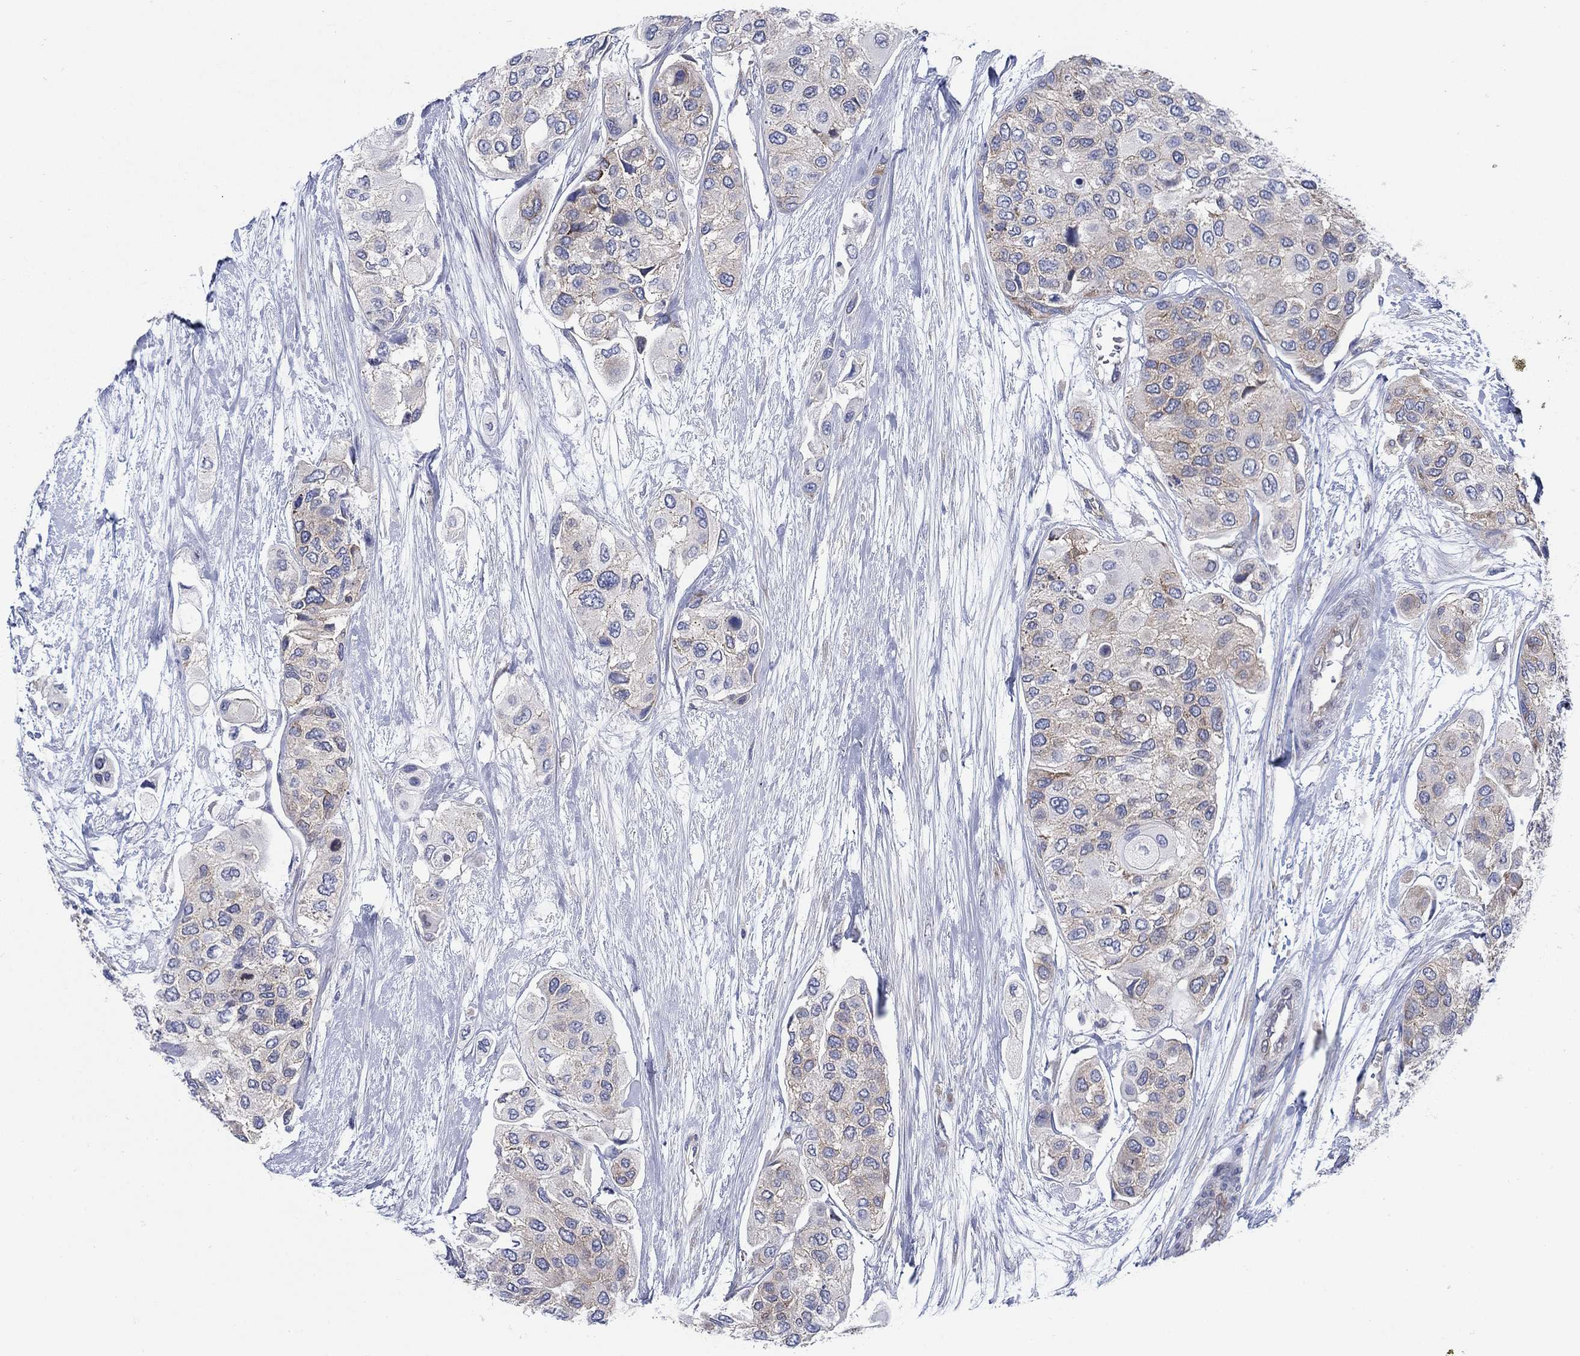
{"staining": {"intensity": "moderate", "quantity": "<25%", "location": "cytoplasmic/membranous"}, "tissue": "urothelial cancer", "cell_type": "Tumor cells", "image_type": "cancer", "snomed": [{"axis": "morphology", "description": "Urothelial carcinoma, High grade"}, {"axis": "topography", "description": "Urinary bladder"}], "caption": "Approximately <25% of tumor cells in human urothelial cancer demonstrate moderate cytoplasmic/membranous protein expression as visualized by brown immunohistochemical staining.", "gene": "TMEM59", "patient": {"sex": "male", "age": 77}}